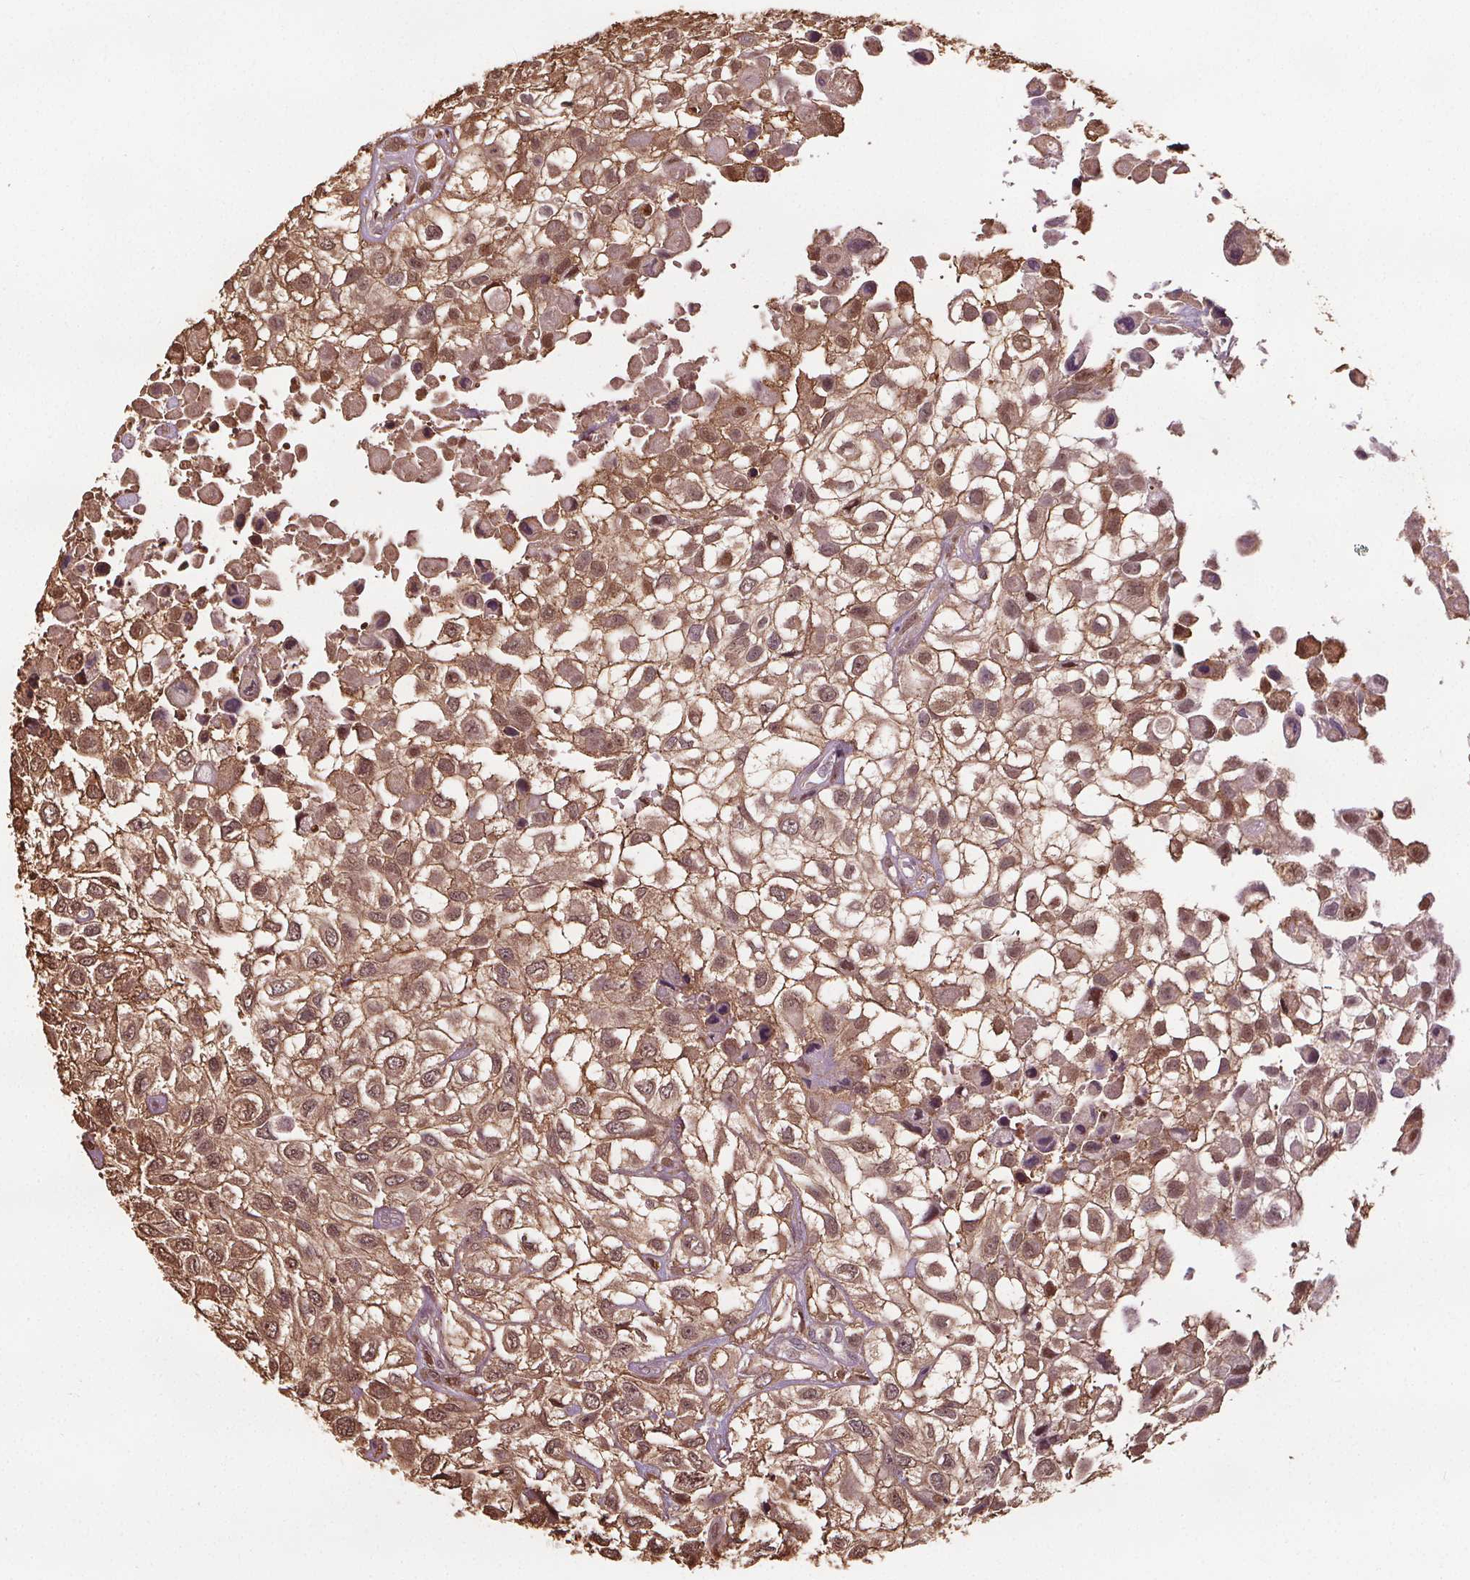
{"staining": {"intensity": "moderate", "quantity": ">75%", "location": "cytoplasmic/membranous,nuclear"}, "tissue": "urothelial cancer", "cell_type": "Tumor cells", "image_type": "cancer", "snomed": [{"axis": "morphology", "description": "Urothelial carcinoma, High grade"}, {"axis": "topography", "description": "Urinary bladder"}], "caption": "IHC micrograph of neoplastic tissue: human urothelial cancer stained using immunohistochemistry (IHC) reveals medium levels of moderate protein expression localized specifically in the cytoplasmic/membranous and nuclear of tumor cells, appearing as a cytoplasmic/membranous and nuclear brown color.", "gene": "ENO1", "patient": {"sex": "male", "age": 56}}